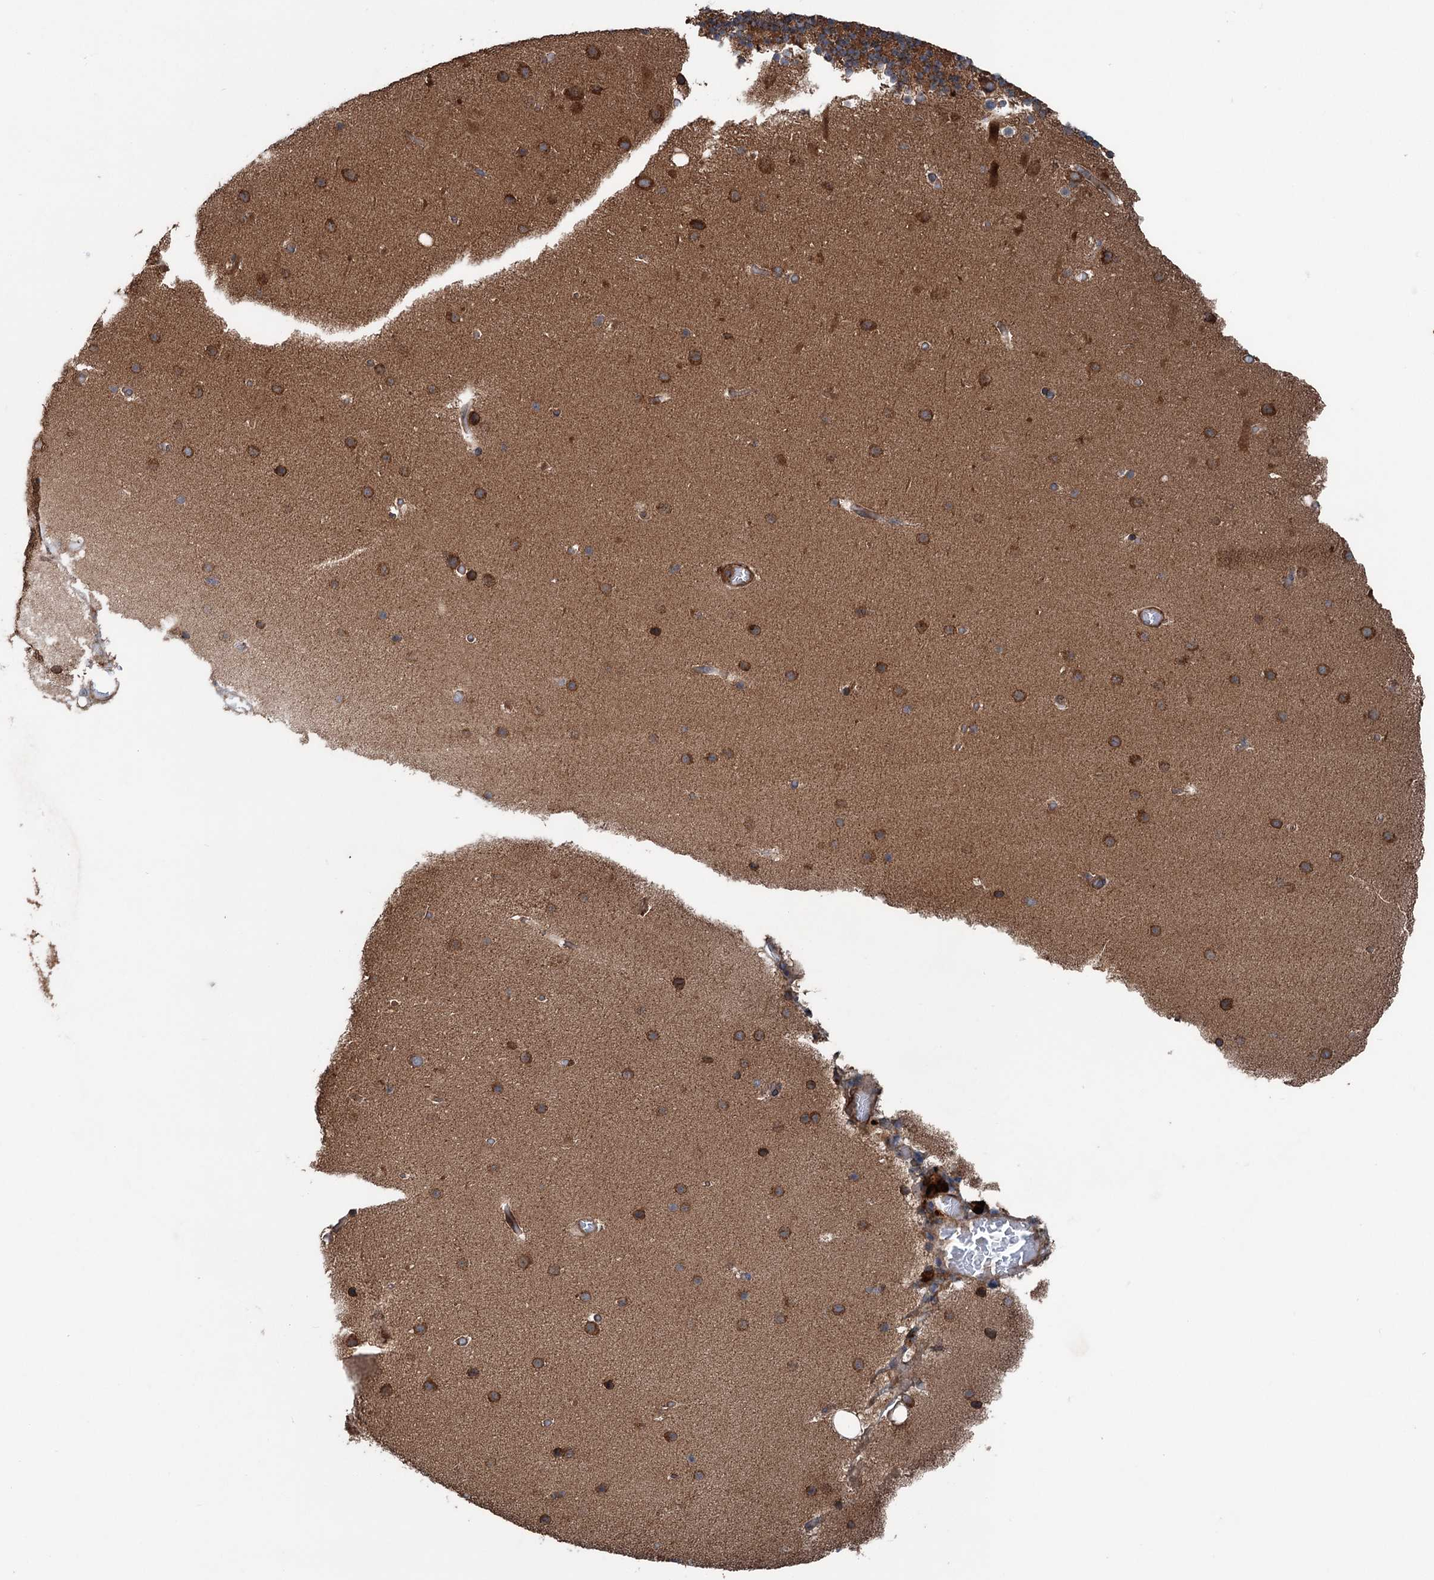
{"staining": {"intensity": "strong", "quantity": "25%-75%", "location": "cytoplasmic/membranous"}, "tissue": "cerebellum", "cell_type": "Cells in granular layer", "image_type": "normal", "snomed": [{"axis": "morphology", "description": "Normal tissue, NOS"}, {"axis": "topography", "description": "Cerebellum"}], "caption": "Cells in granular layer show strong cytoplasmic/membranous positivity in approximately 25%-75% of cells in unremarkable cerebellum. Using DAB (3,3'-diaminobenzidine) (brown) and hematoxylin (blue) stains, captured at high magnification using brightfield microscopy.", "gene": "RNF214", "patient": {"sex": "male", "age": 57}}